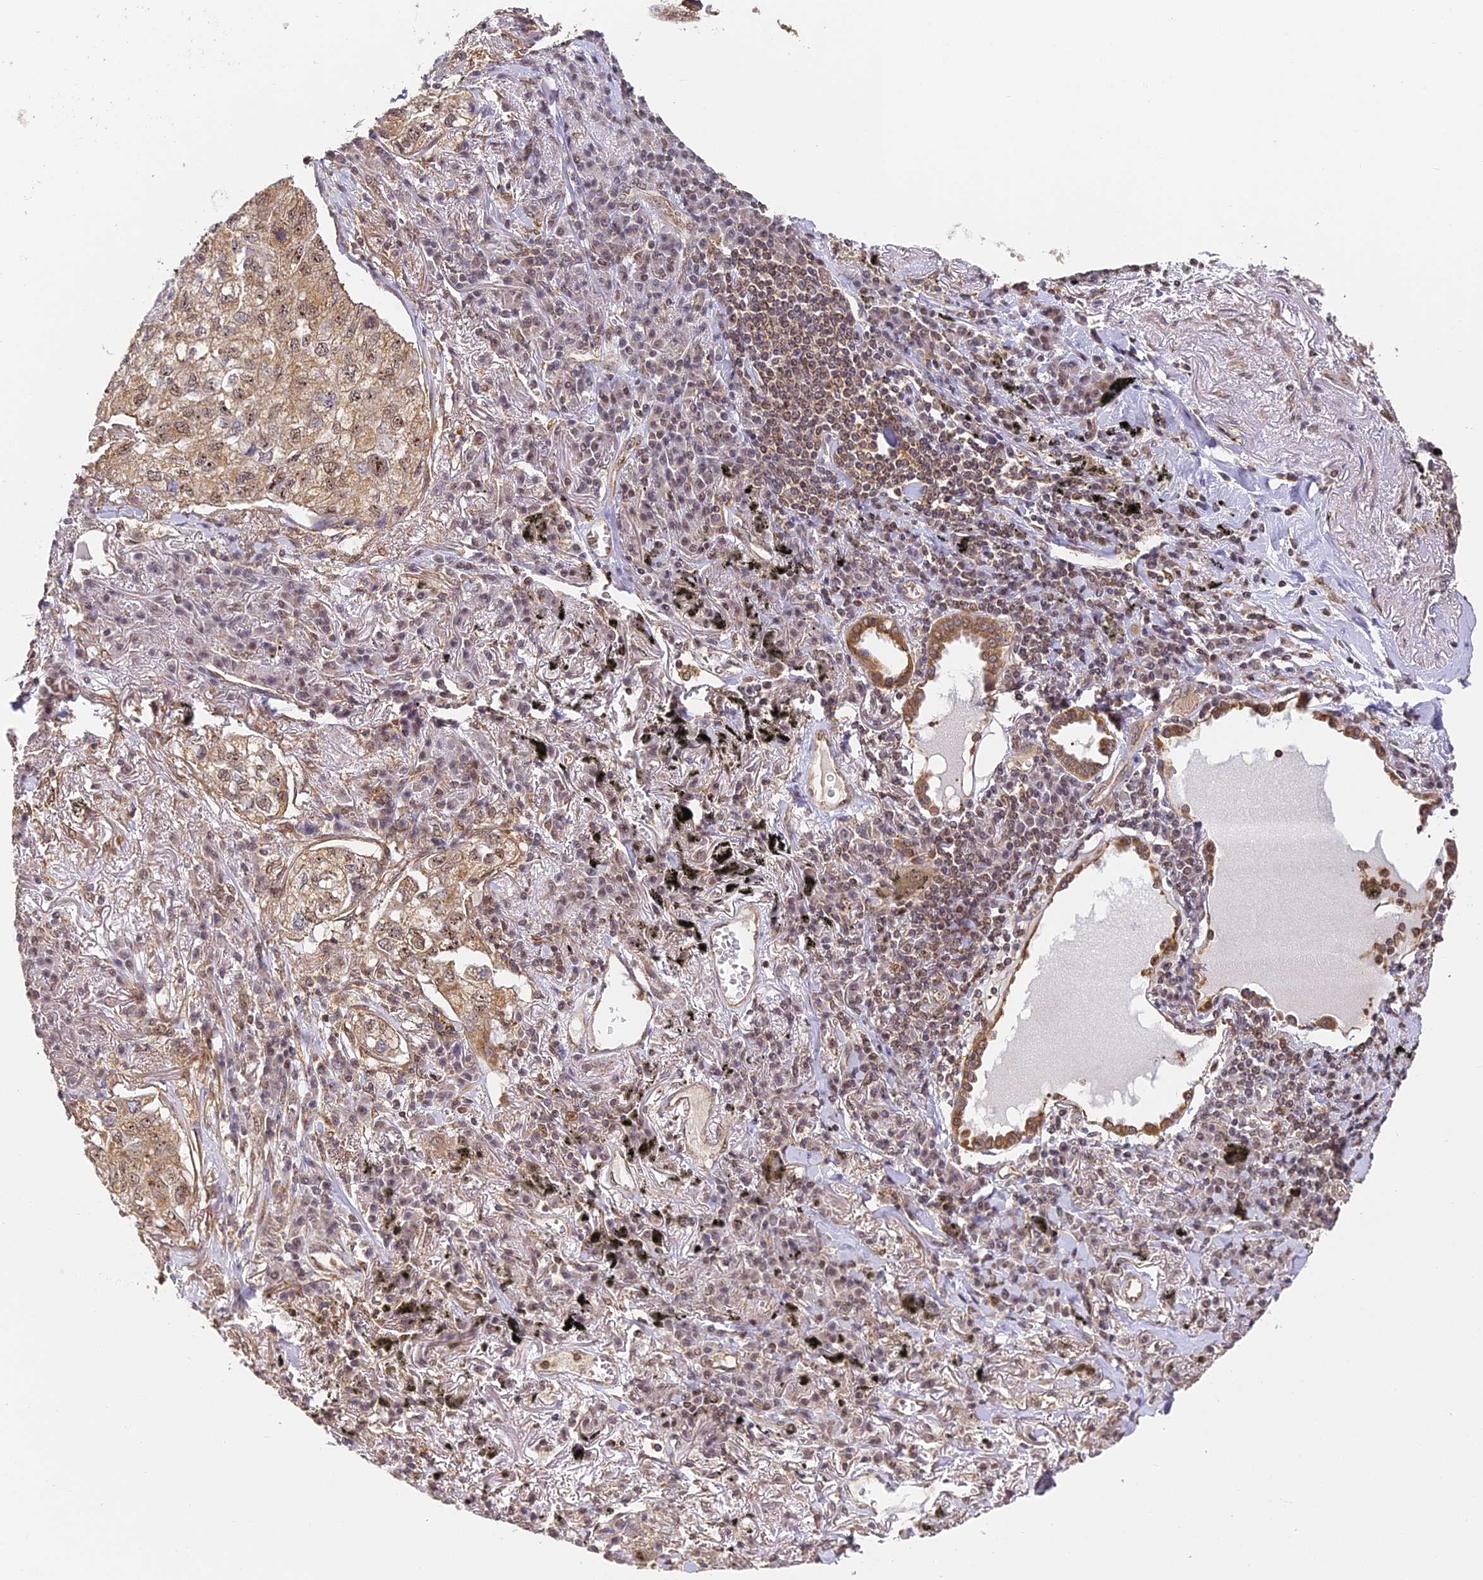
{"staining": {"intensity": "weak", "quantity": ">75%", "location": "cytoplasmic/membranous,nuclear"}, "tissue": "lung cancer", "cell_type": "Tumor cells", "image_type": "cancer", "snomed": [{"axis": "morphology", "description": "Adenocarcinoma, NOS"}, {"axis": "topography", "description": "Lung"}], "caption": "Protein analysis of lung cancer tissue exhibits weak cytoplasmic/membranous and nuclear positivity in about >75% of tumor cells.", "gene": "ZNF443", "patient": {"sex": "male", "age": 65}}